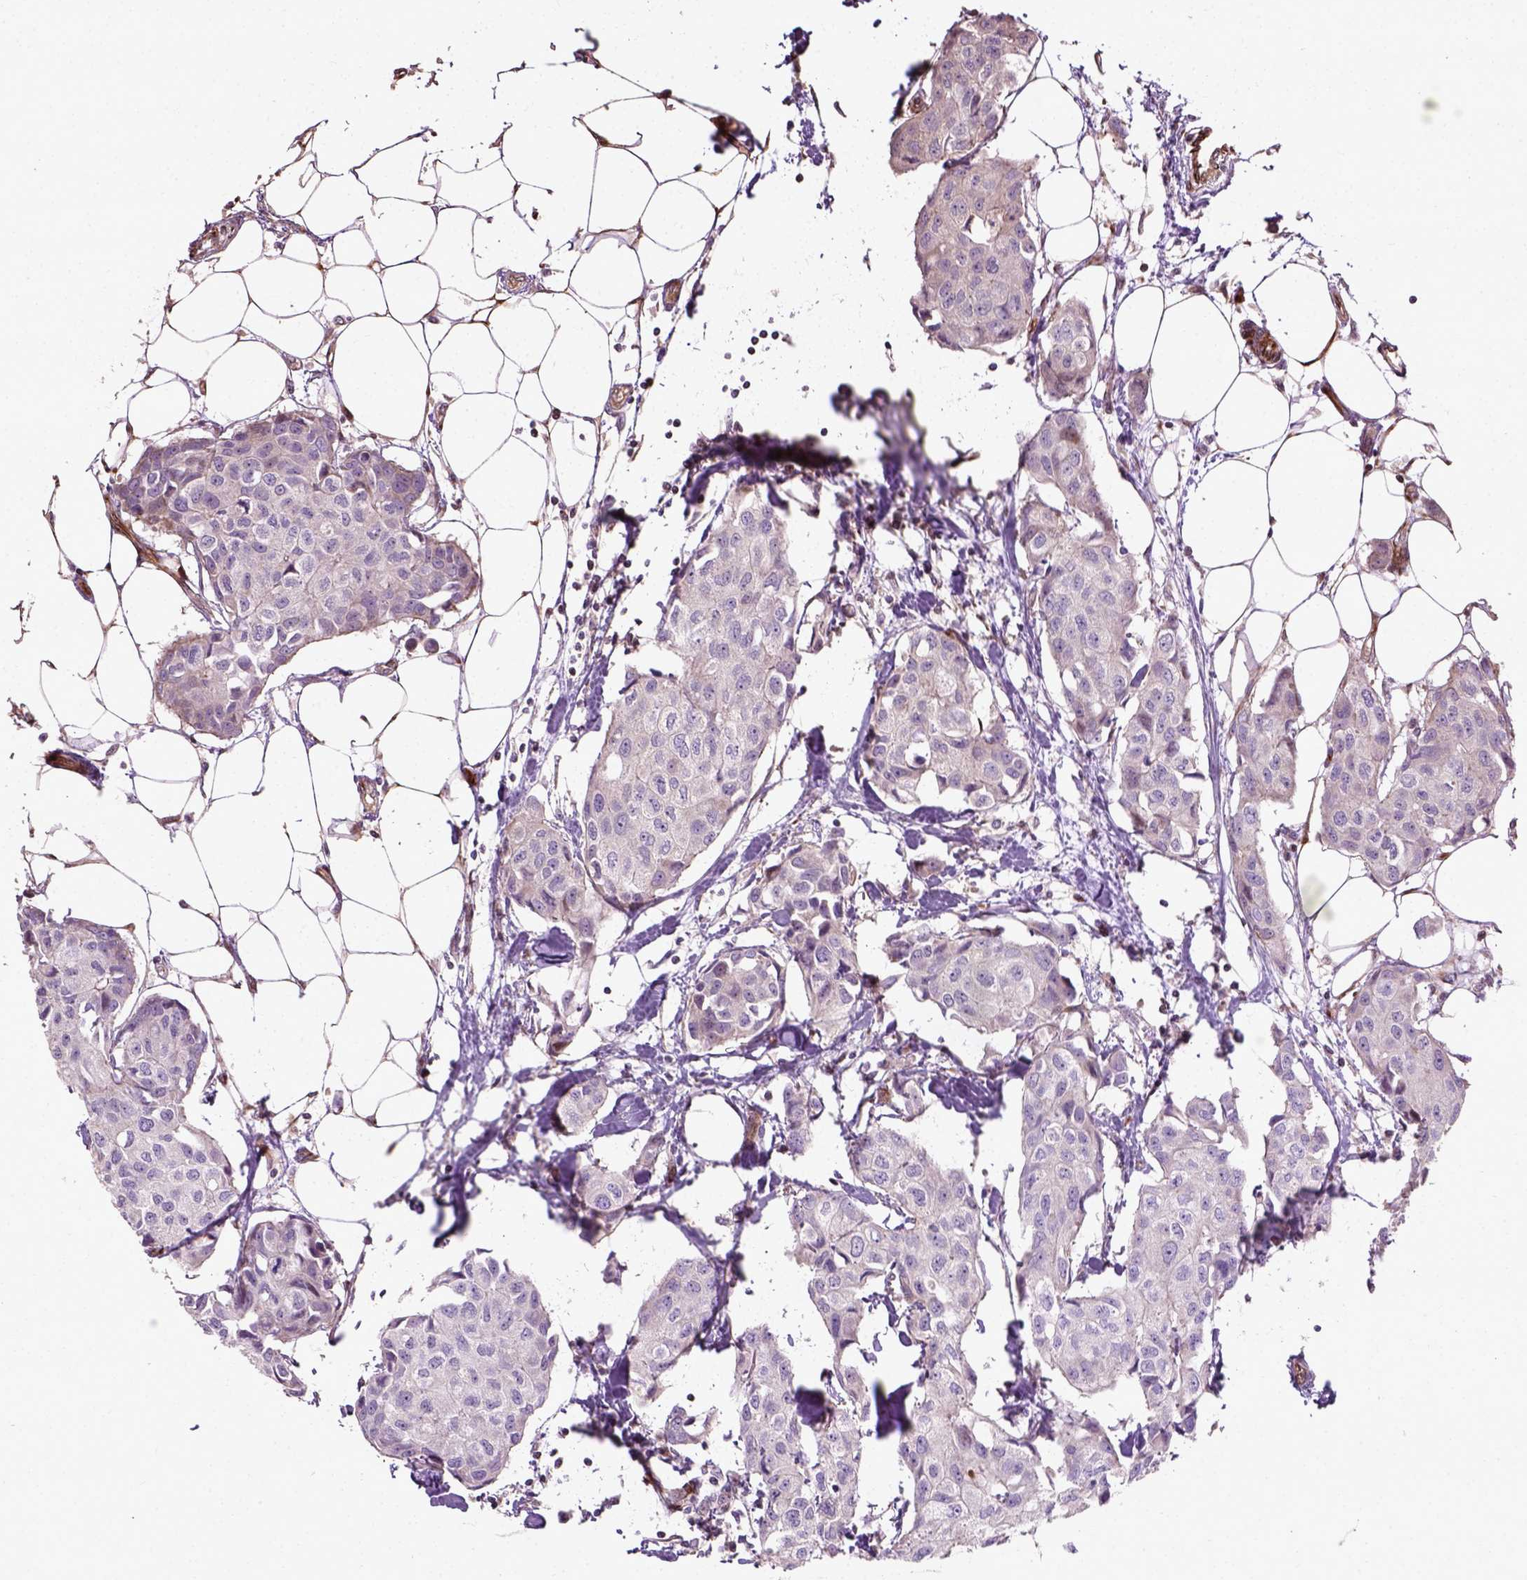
{"staining": {"intensity": "negative", "quantity": "none", "location": "none"}, "tissue": "breast cancer", "cell_type": "Tumor cells", "image_type": "cancer", "snomed": [{"axis": "morphology", "description": "Duct carcinoma"}, {"axis": "topography", "description": "Breast"}], "caption": "Immunohistochemistry (IHC) image of invasive ductal carcinoma (breast) stained for a protein (brown), which reveals no staining in tumor cells.", "gene": "PKP3", "patient": {"sex": "female", "age": 80}}